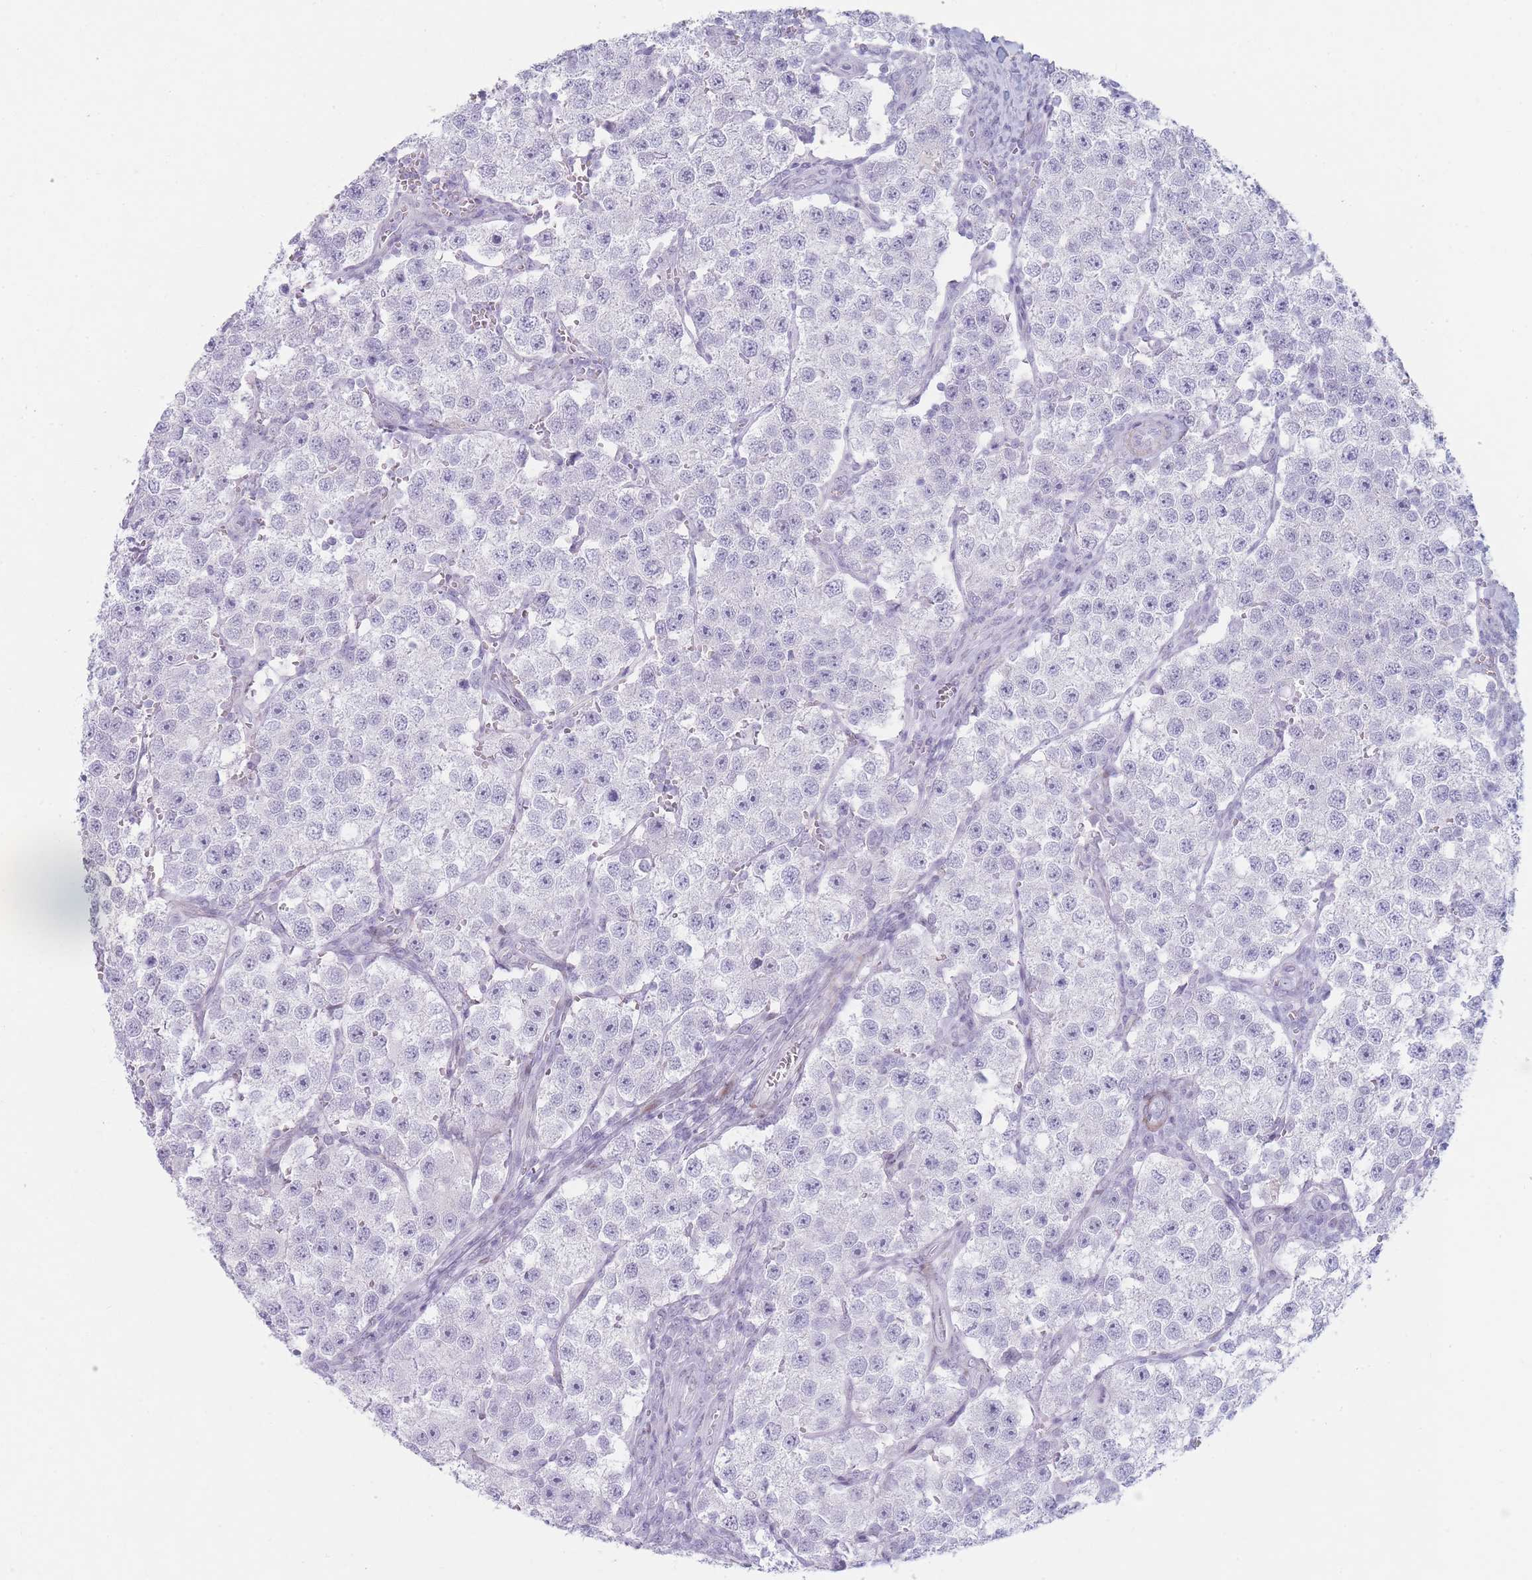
{"staining": {"intensity": "negative", "quantity": "none", "location": "none"}, "tissue": "testis cancer", "cell_type": "Tumor cells", "image_type": "cancer", "snomed": [{"axis": "morphology", "description": "Seminoma, NOS"}, {"axis": "topography", "description": "Testis"}], "caption": "Seminoma (testis) stained for a protein using immunohistochemistry reveals no positivity tumor cells.", "gene": "IFNA6", "patient": {"sex": "male", "age": 37}}